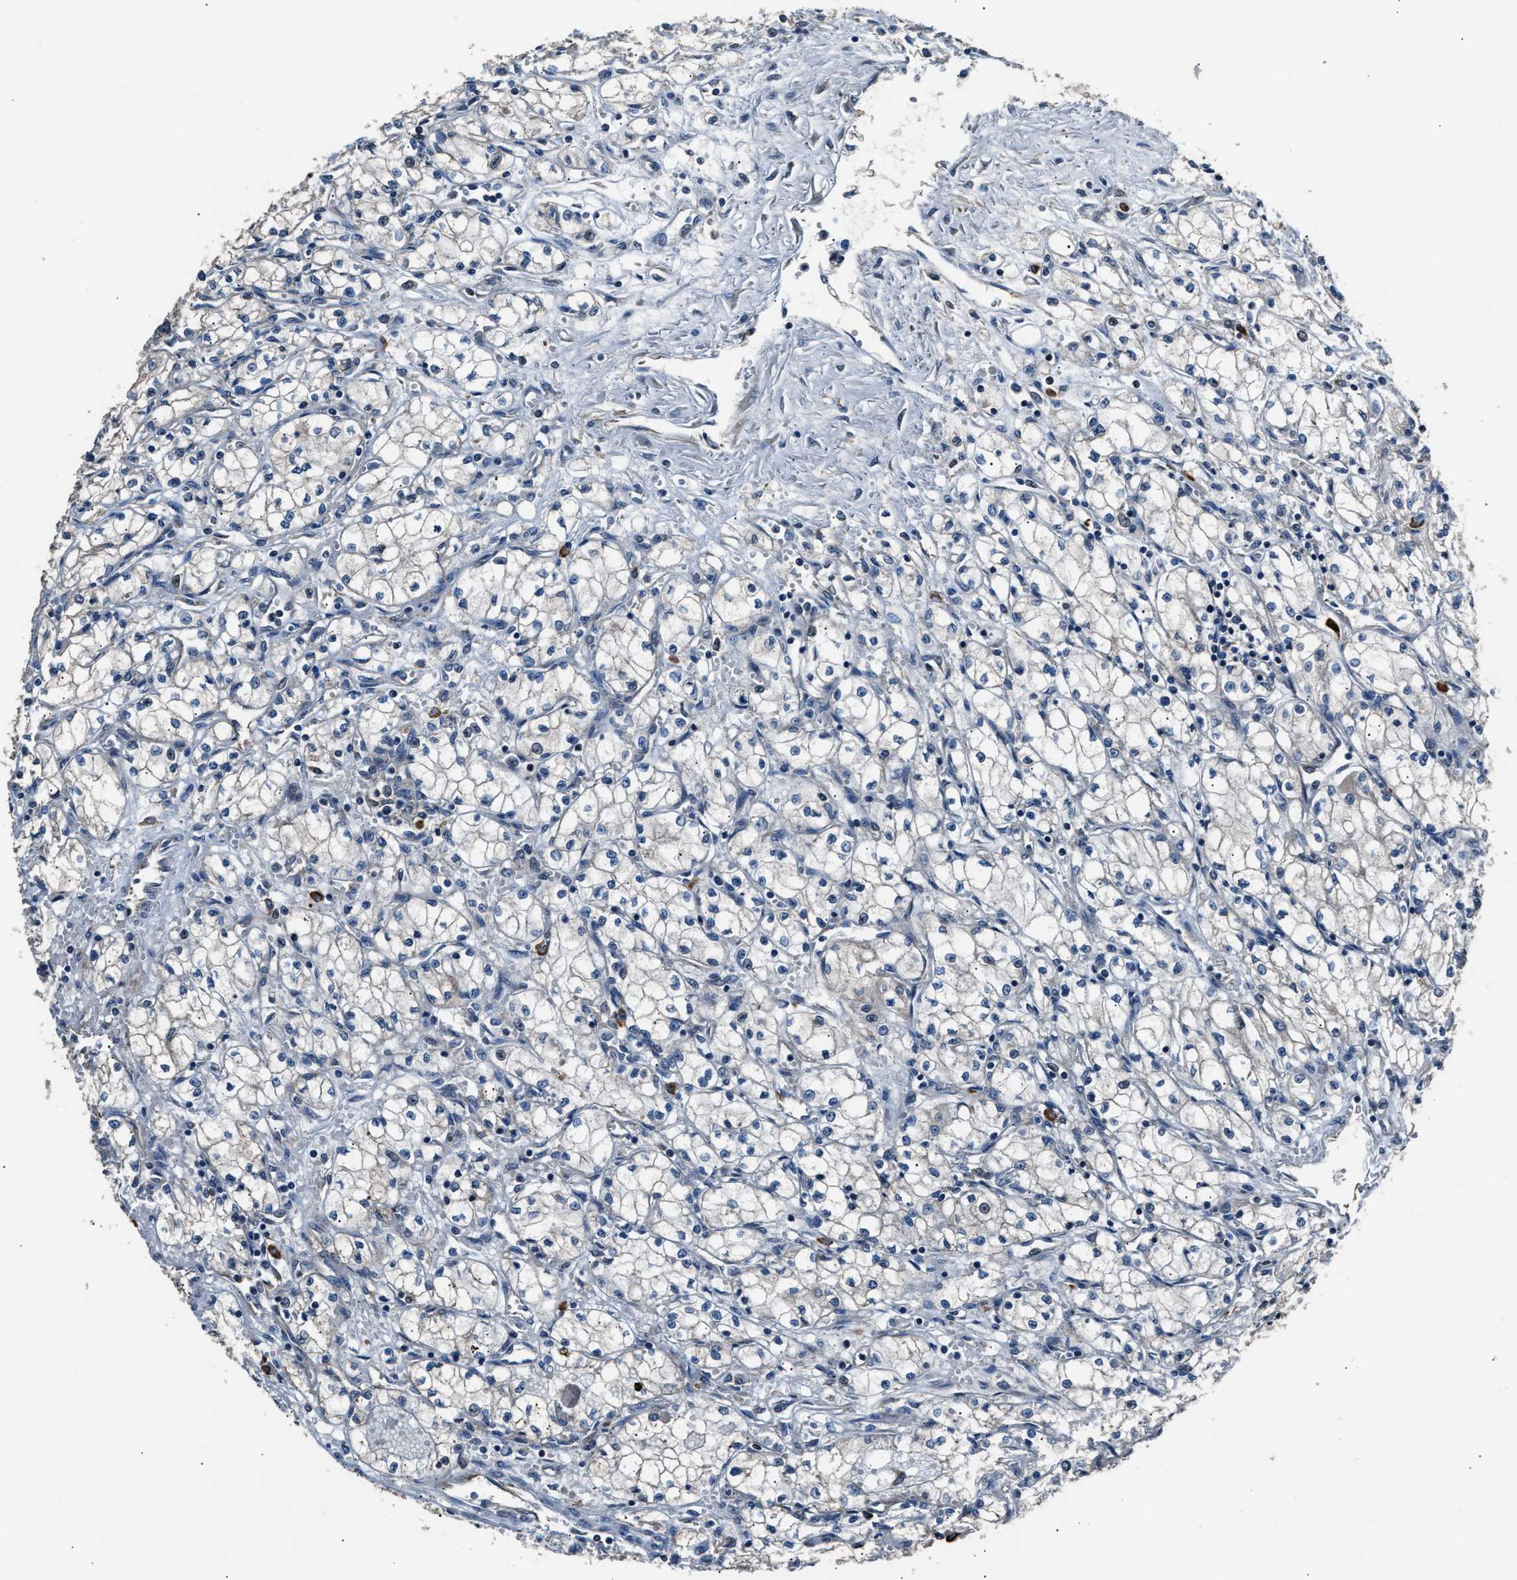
{"staining": {"intensity": "negative", "quantity": "none", "location": "none"}, "tissue": "renal cancer", "cell_type": "Tumor cells", "image_type": "cancer", "snomed": [{"axis": "morphology", "description": "Normal tissue, NOS"}, {"axis": "morphology", "description": "Adenocarcinoma, NOS"}, {"axis": "topography", "description": "Kidney"}], "caption": "Immunohistochemical staining of adenocarcinoma (renal) demonstrates no significant positivity in tumor cells.", "gene": "IMPDH2", "patient": {"sex": "male", "age": 59}}